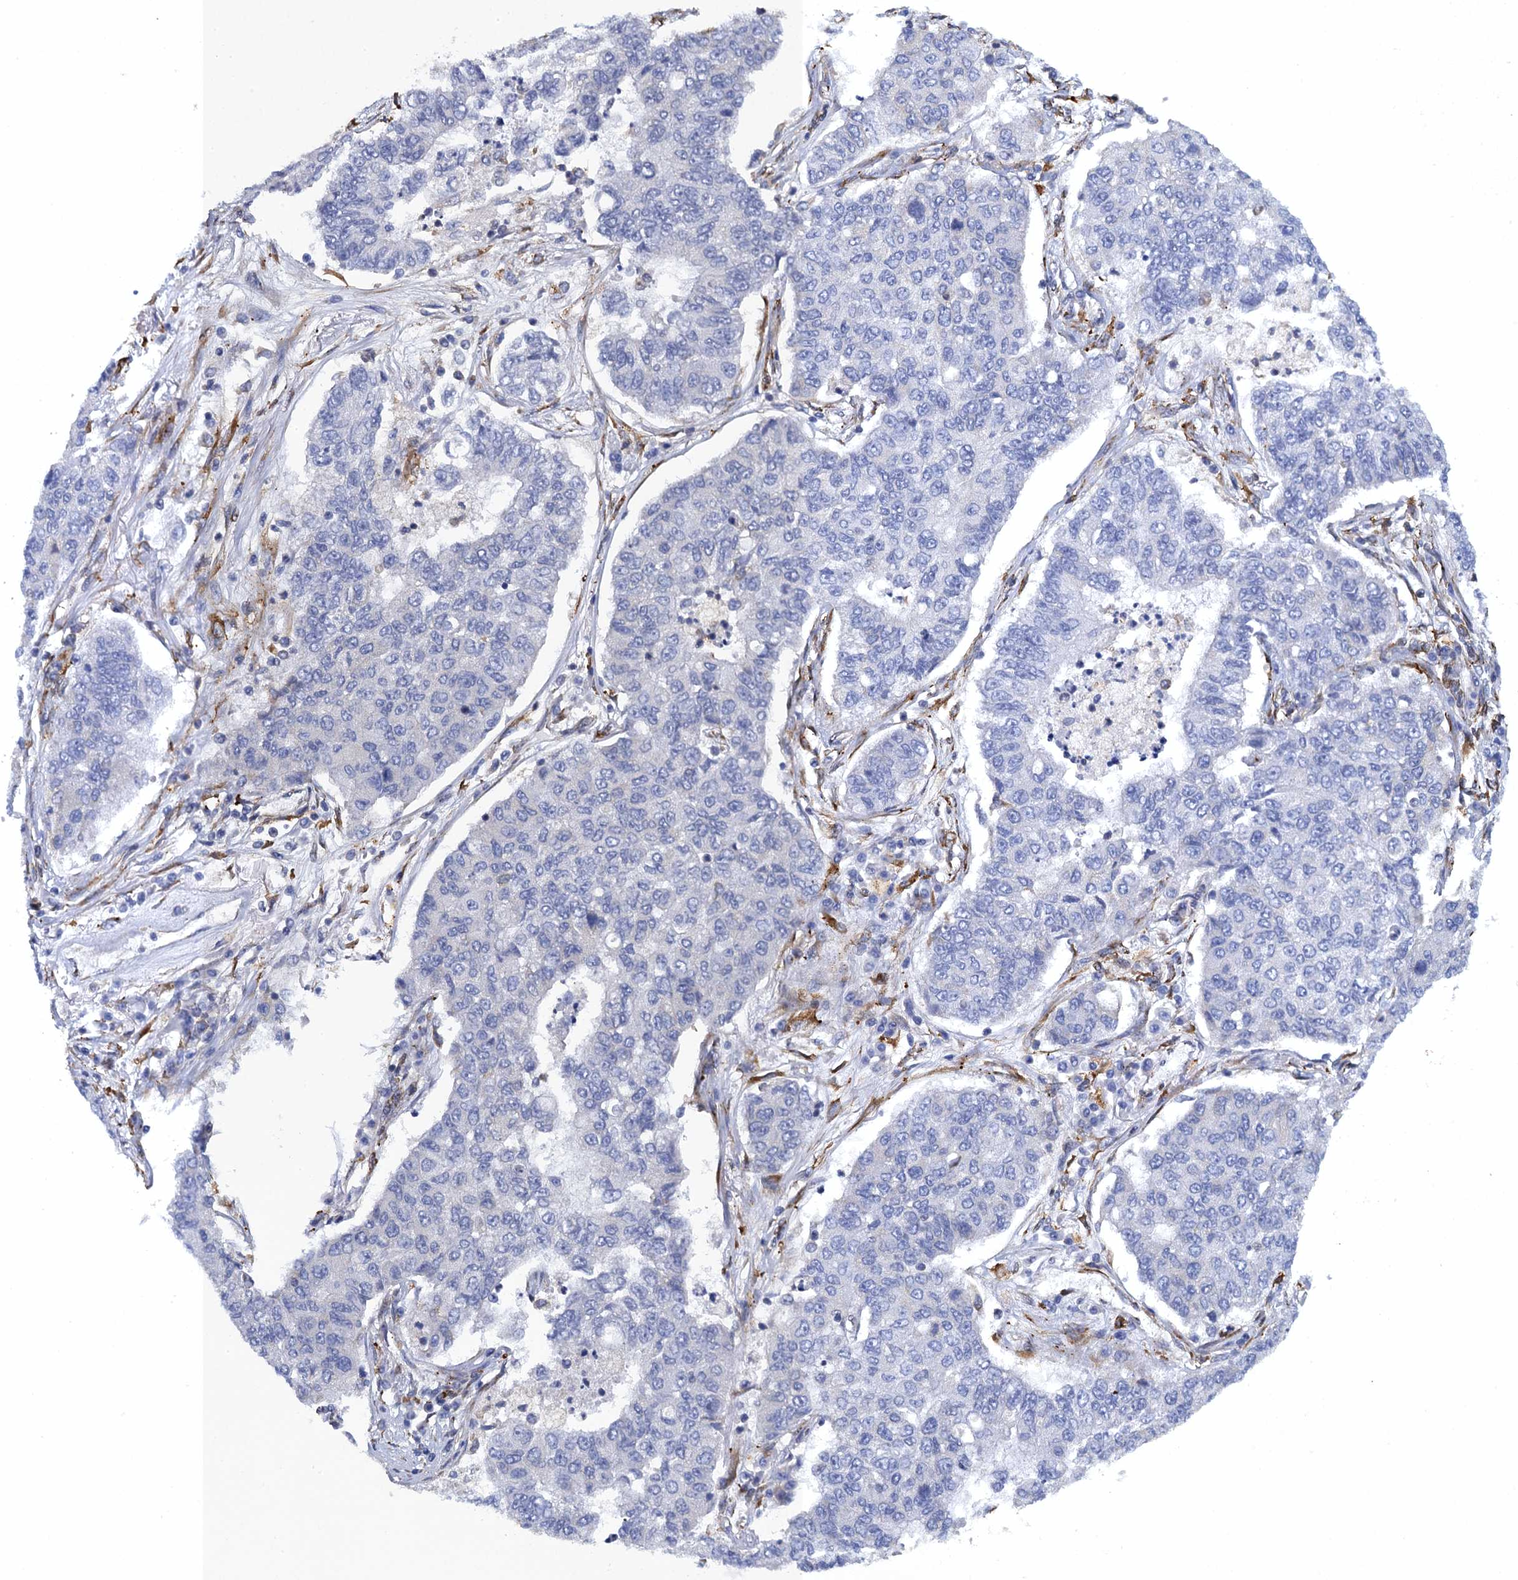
{"staining": {"intensity": "negative", "quantity": "none", "location": "none"}, "tissue": "lung cancer", "cell_type": "Tumor cells", "image_type": "cancer", "snomed": [{"axis": "morphology", "description": "Squamous cell carcinoma, NOS"}, {"axis": "topography", "description": "Lung"}], "caption": "Tumor cells are negative for brown protein staining in lung cancer.", "gene": "POGLUT3", "patient": {"sex": "male", "age": 74}}